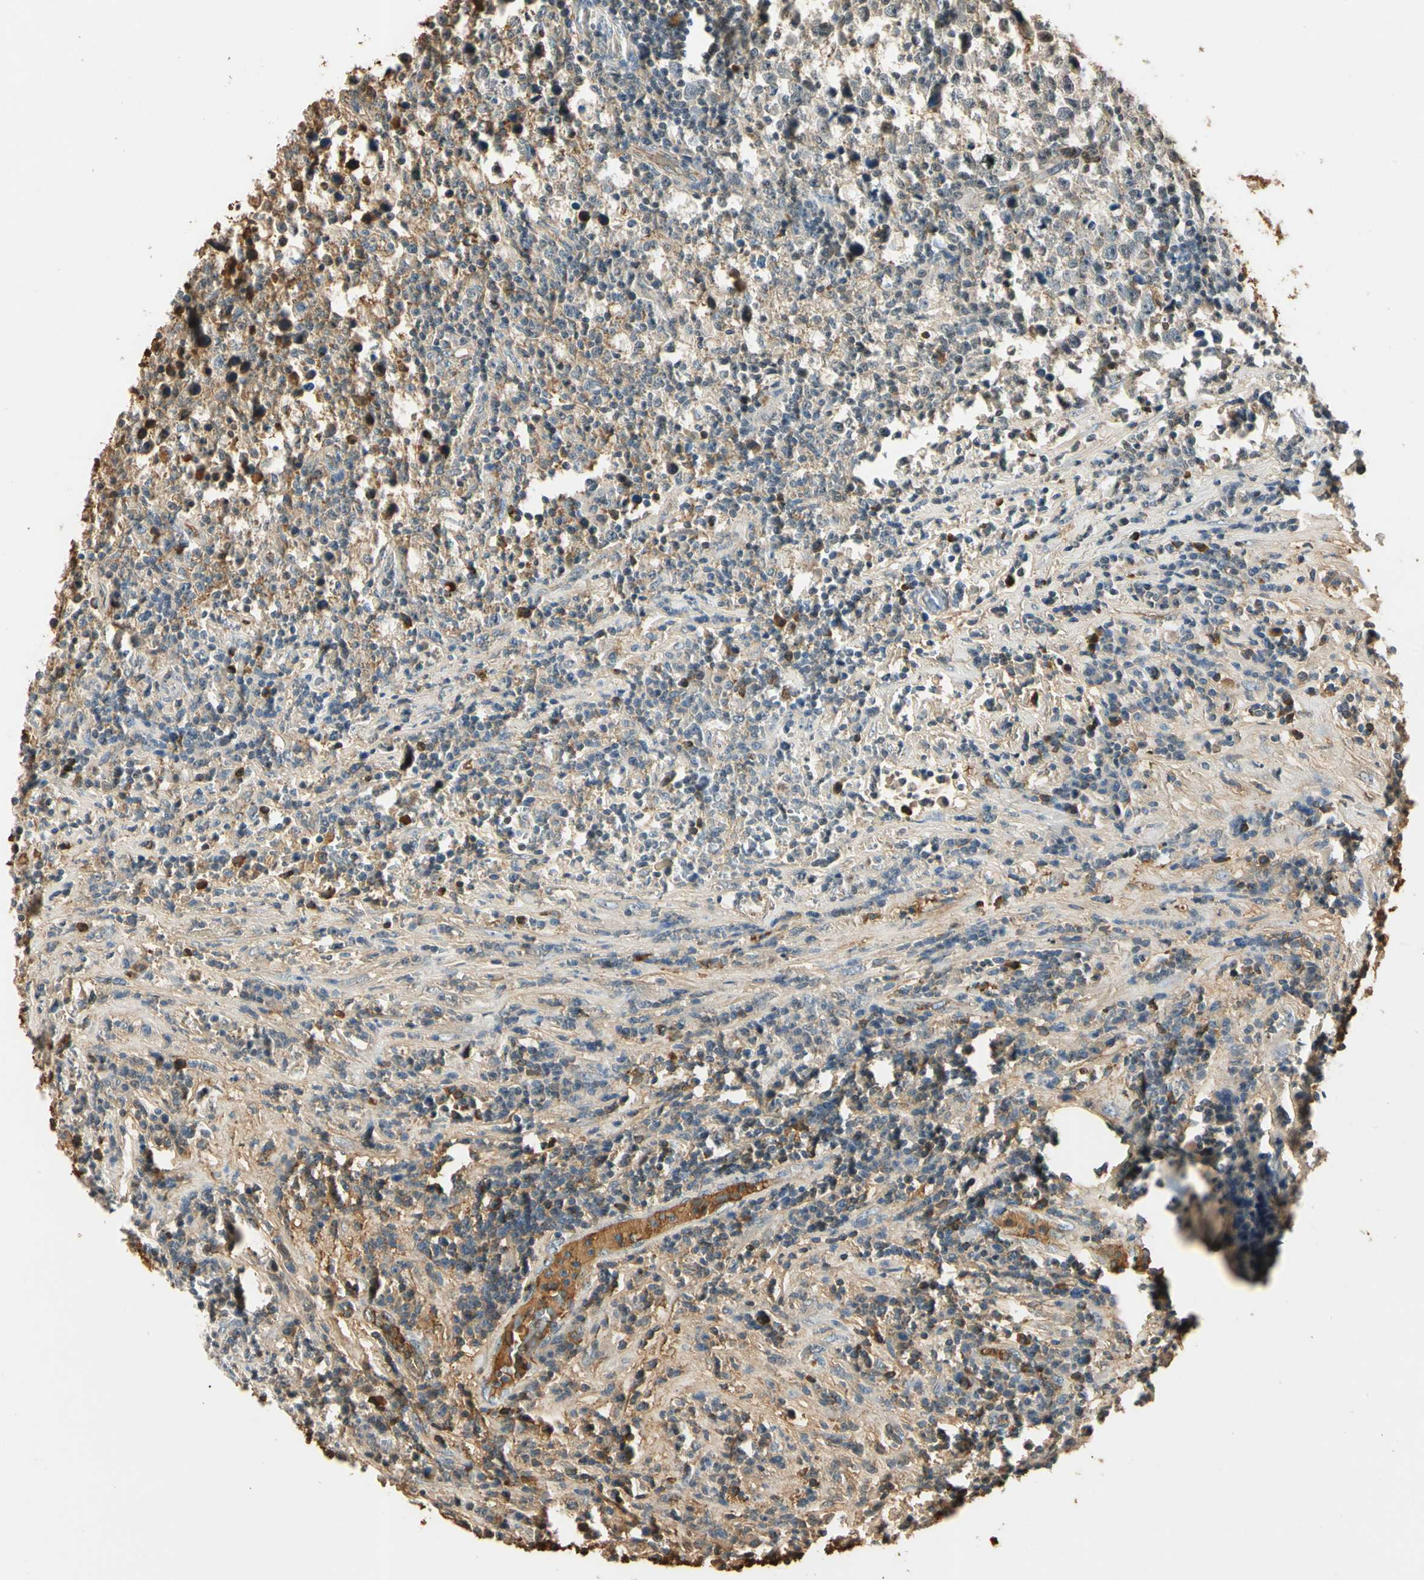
{"staining": {"intensity": "weak", "quantity": ">75%", "location": "cytoplasmic/membranous,nuclear"}, "tissue": "testis cancer", "cell_type": "Tumor cells", "image_type": "cancer", "snomed": [{"axis": "morphology", "description": "Seminoma, NOS"}, {"axis": "topography", "description": "Testis"}], "caption": "Testis cancer (seminoma) stained with a brown dye demonstrates weak cytoplasmic/membranous and nuclear positive expression in approximately >75% of tumor cells.", "gene": "LAMB3", "patient": {"sex": "male", "age": 43}}